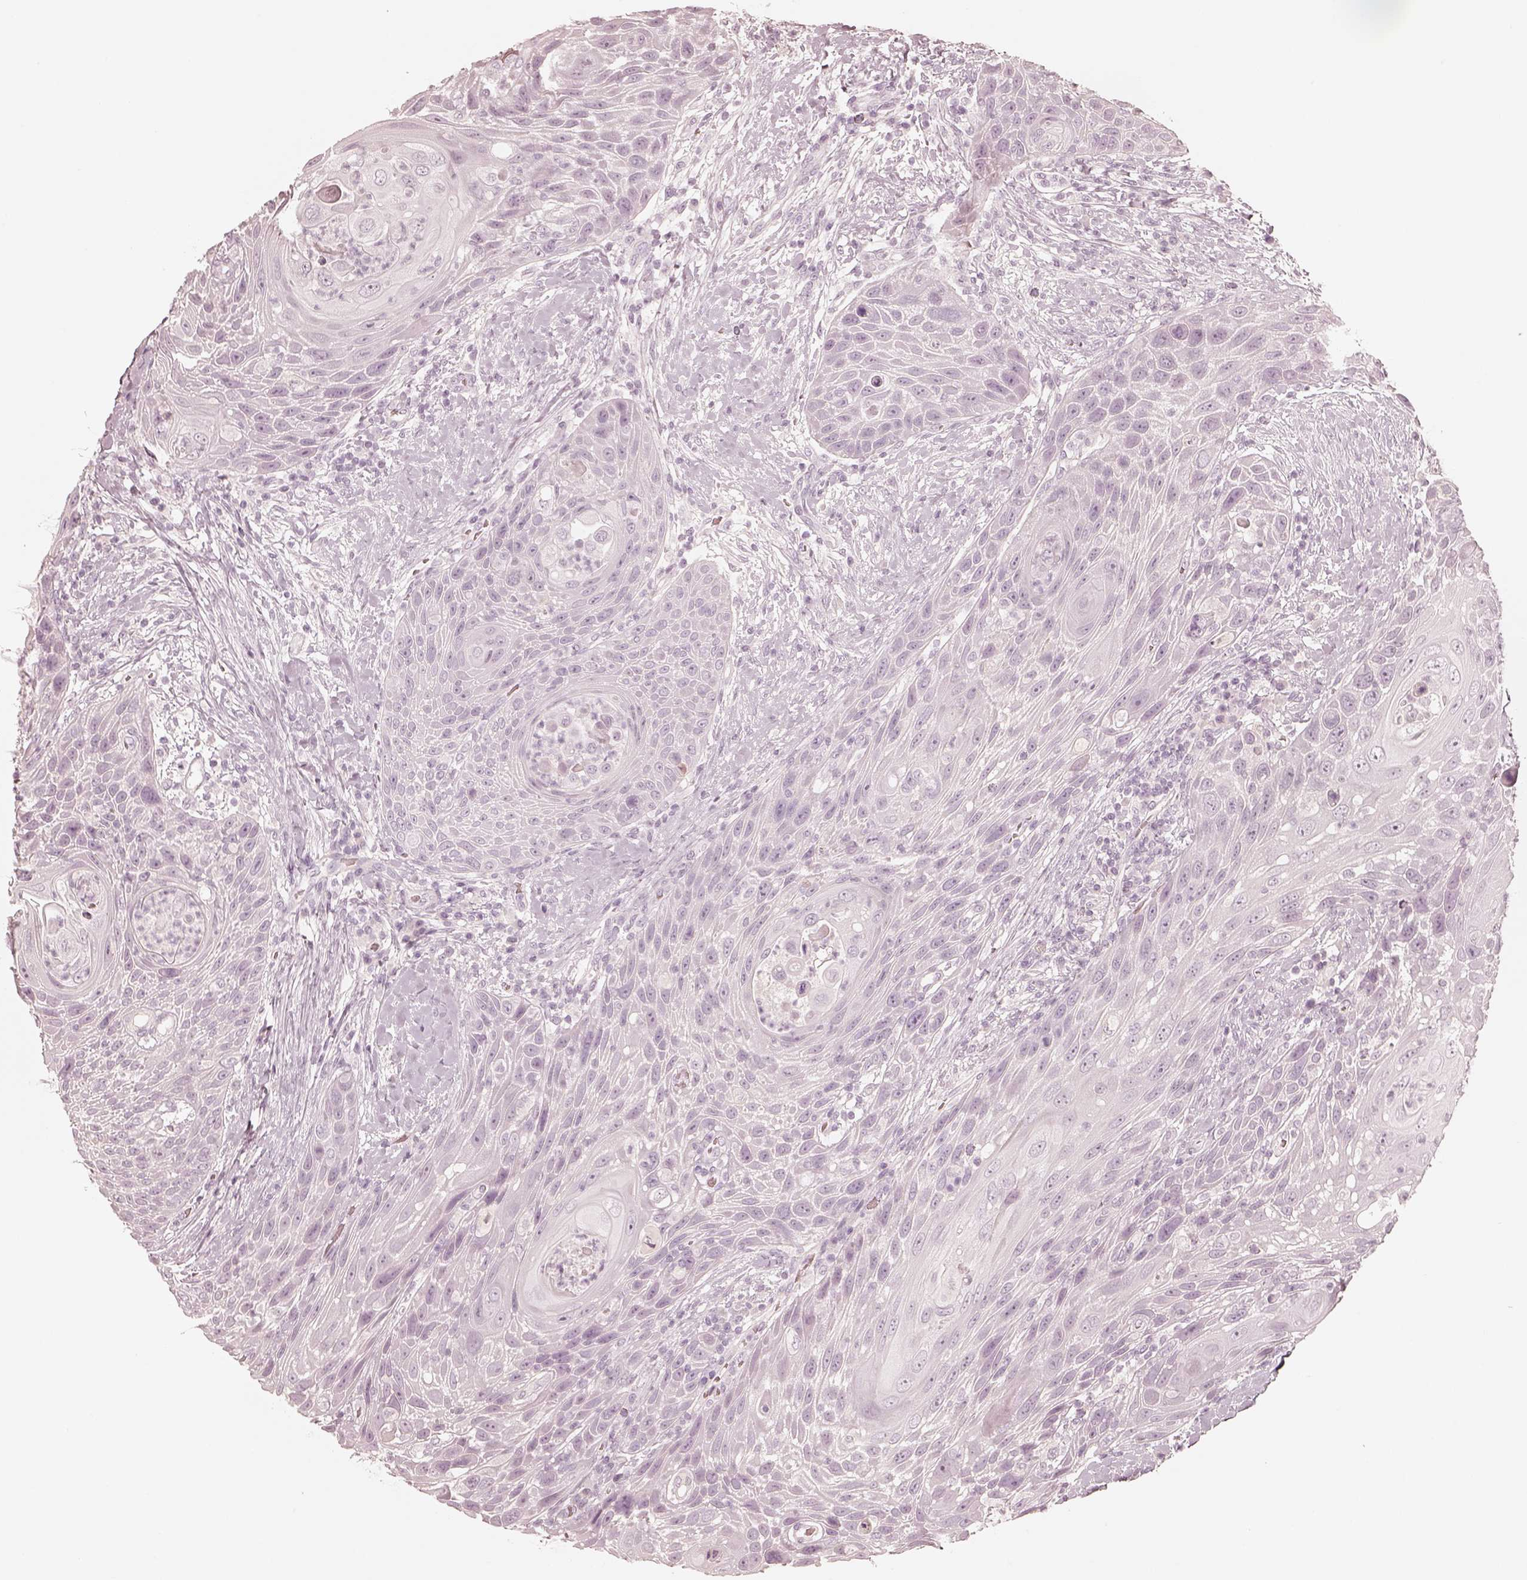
{"staining": {"intensity": "negative", "quantity": "none", "location": "none"}, "tissue": "head and neck cancer", "cell_type": "Tumor cells", "image_type": "cancer", "snomed": [{"axis": "morphology", "description": "Squamous cell carcinoma, NOS"}, {"axis": "topography", "description": "Head-Neck"}], "caption": "This micrograph is of head and neck cancer (squamous cell carcinoma) stained with immunohistochemistry to label a protein in brown with the nuclei are counter-stained blue. There is no positivity in tumor cells.", "gene": "KRT82", "patient": {"sex": "male", "age": 69}}